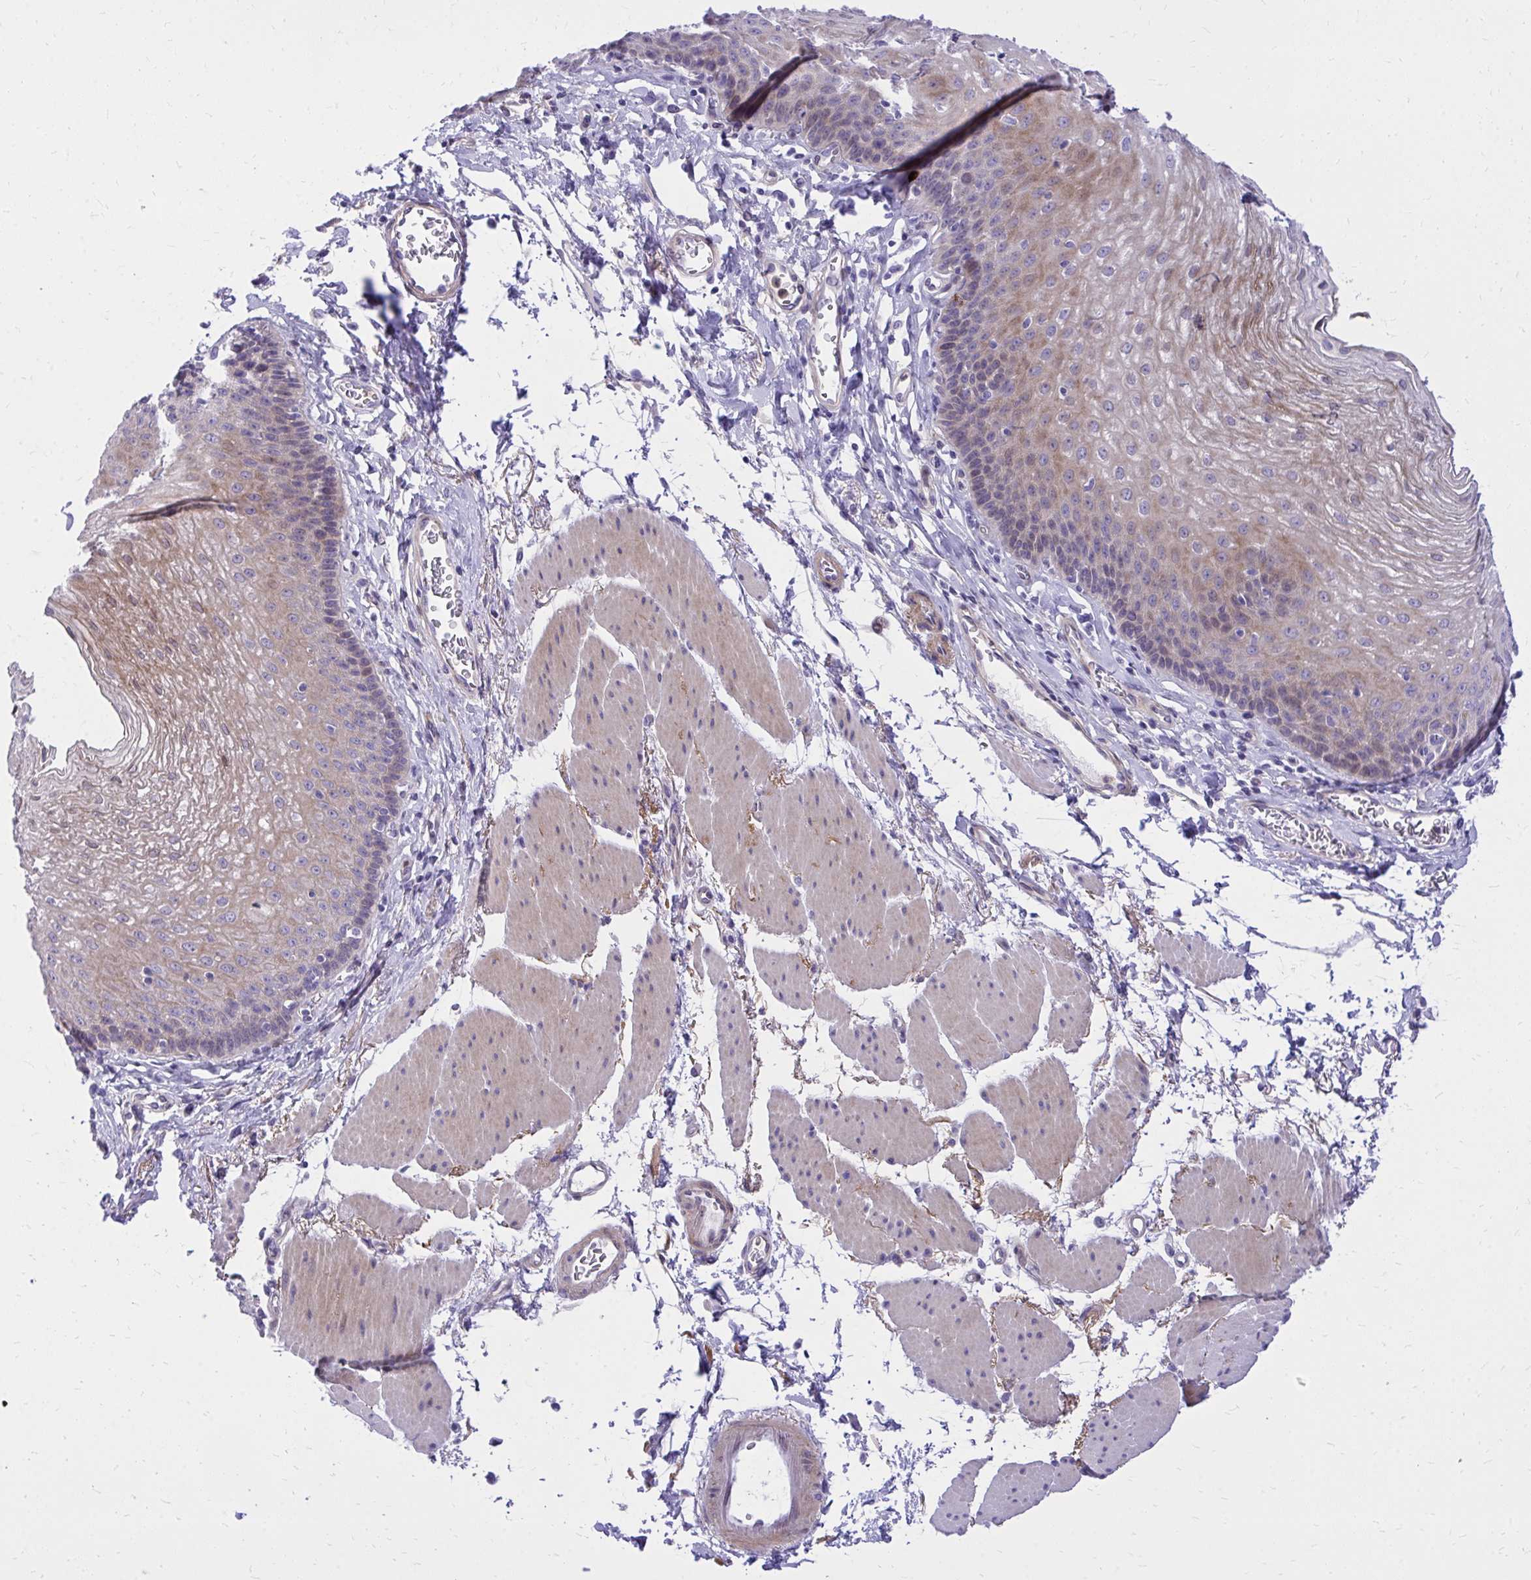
{"staining": {"intensity": "weak", "quantity": "25%-75%", "location": "cytoplasmic/membranous"}, "tissue": "esophagus", "cell_type": "Squamous epithelial cells", "image_type": "normal", "snomed": [{"axis": "morphology", "description": "Normal tissue, NOS"}, {"axis": "topography", "description": "Esophagus"}], "caption": "The photomicrograph exhibits a brown stain indicating the presence of a protein in the cytoplasmic/membranous of squamous epithelial cells in esophagus. The protein of interest is shown in brown color, while the nuclei are stained blue.", "gene": "ADAMTSL1", "patient": {"sex": "female", "age": 81}}